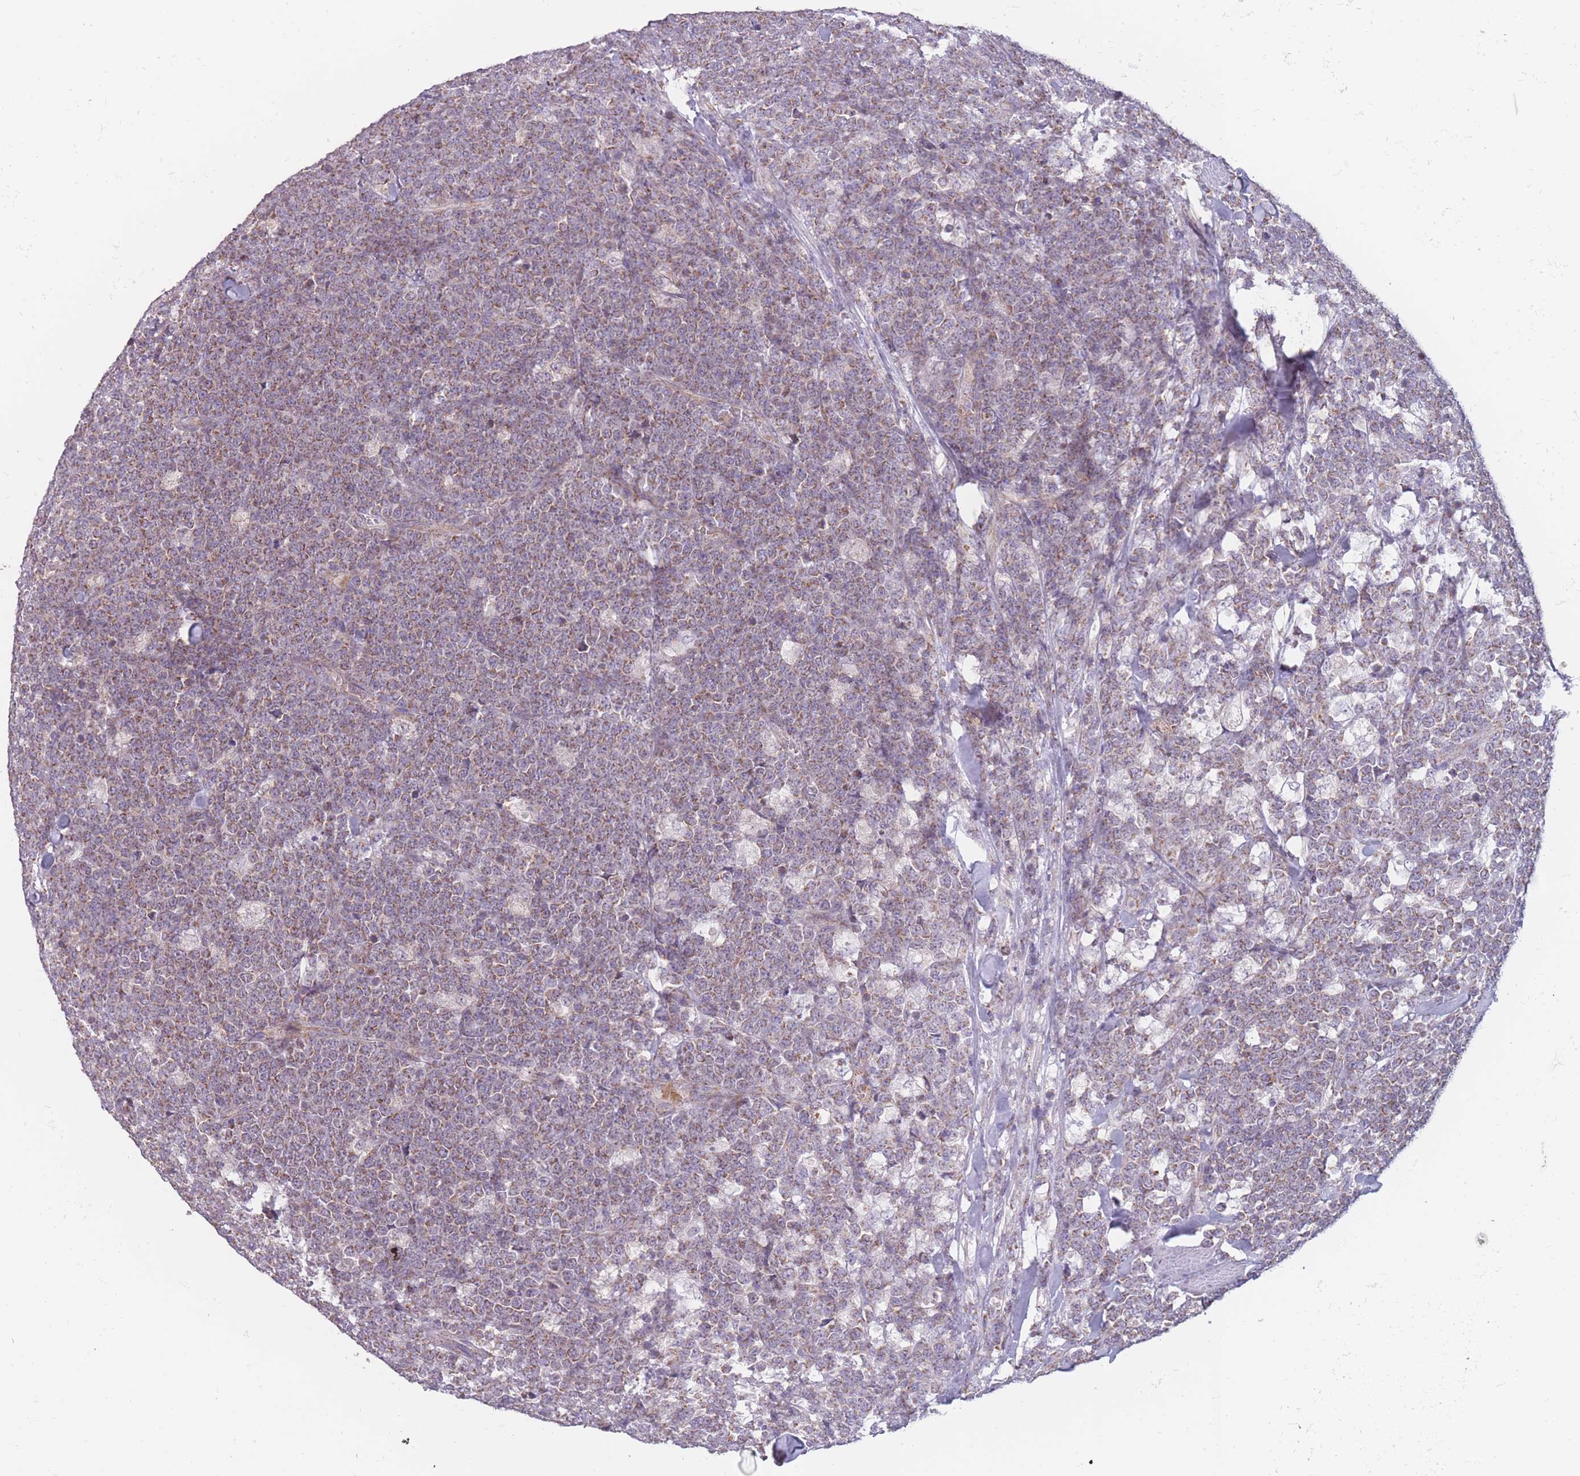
{"staining": {"intensity": "moderate", "quantity": ">75%", "location": "cytoplasmic/membranous"}, "tissue": "lymphoma", "cell_type": "Tumor cells", "image_type": "cancer", "snomed": [{"axis": "morphology", "description": "Malignant lymphoma, non-Hodgkin's type, High grade"}, {"axis": "topography", "description": "Small intestine"}, {"axis": "topography", "description": "Colon"}], "caption": "Tumor cells show medium levels of moderate cytoplasmic/membranous expression in about >75% of cells in malignant lymphoma, non-Hodgkin's type (high-grade).", "gene": "MRPS18C", "patient": {"sex": "male", "age": 8}}